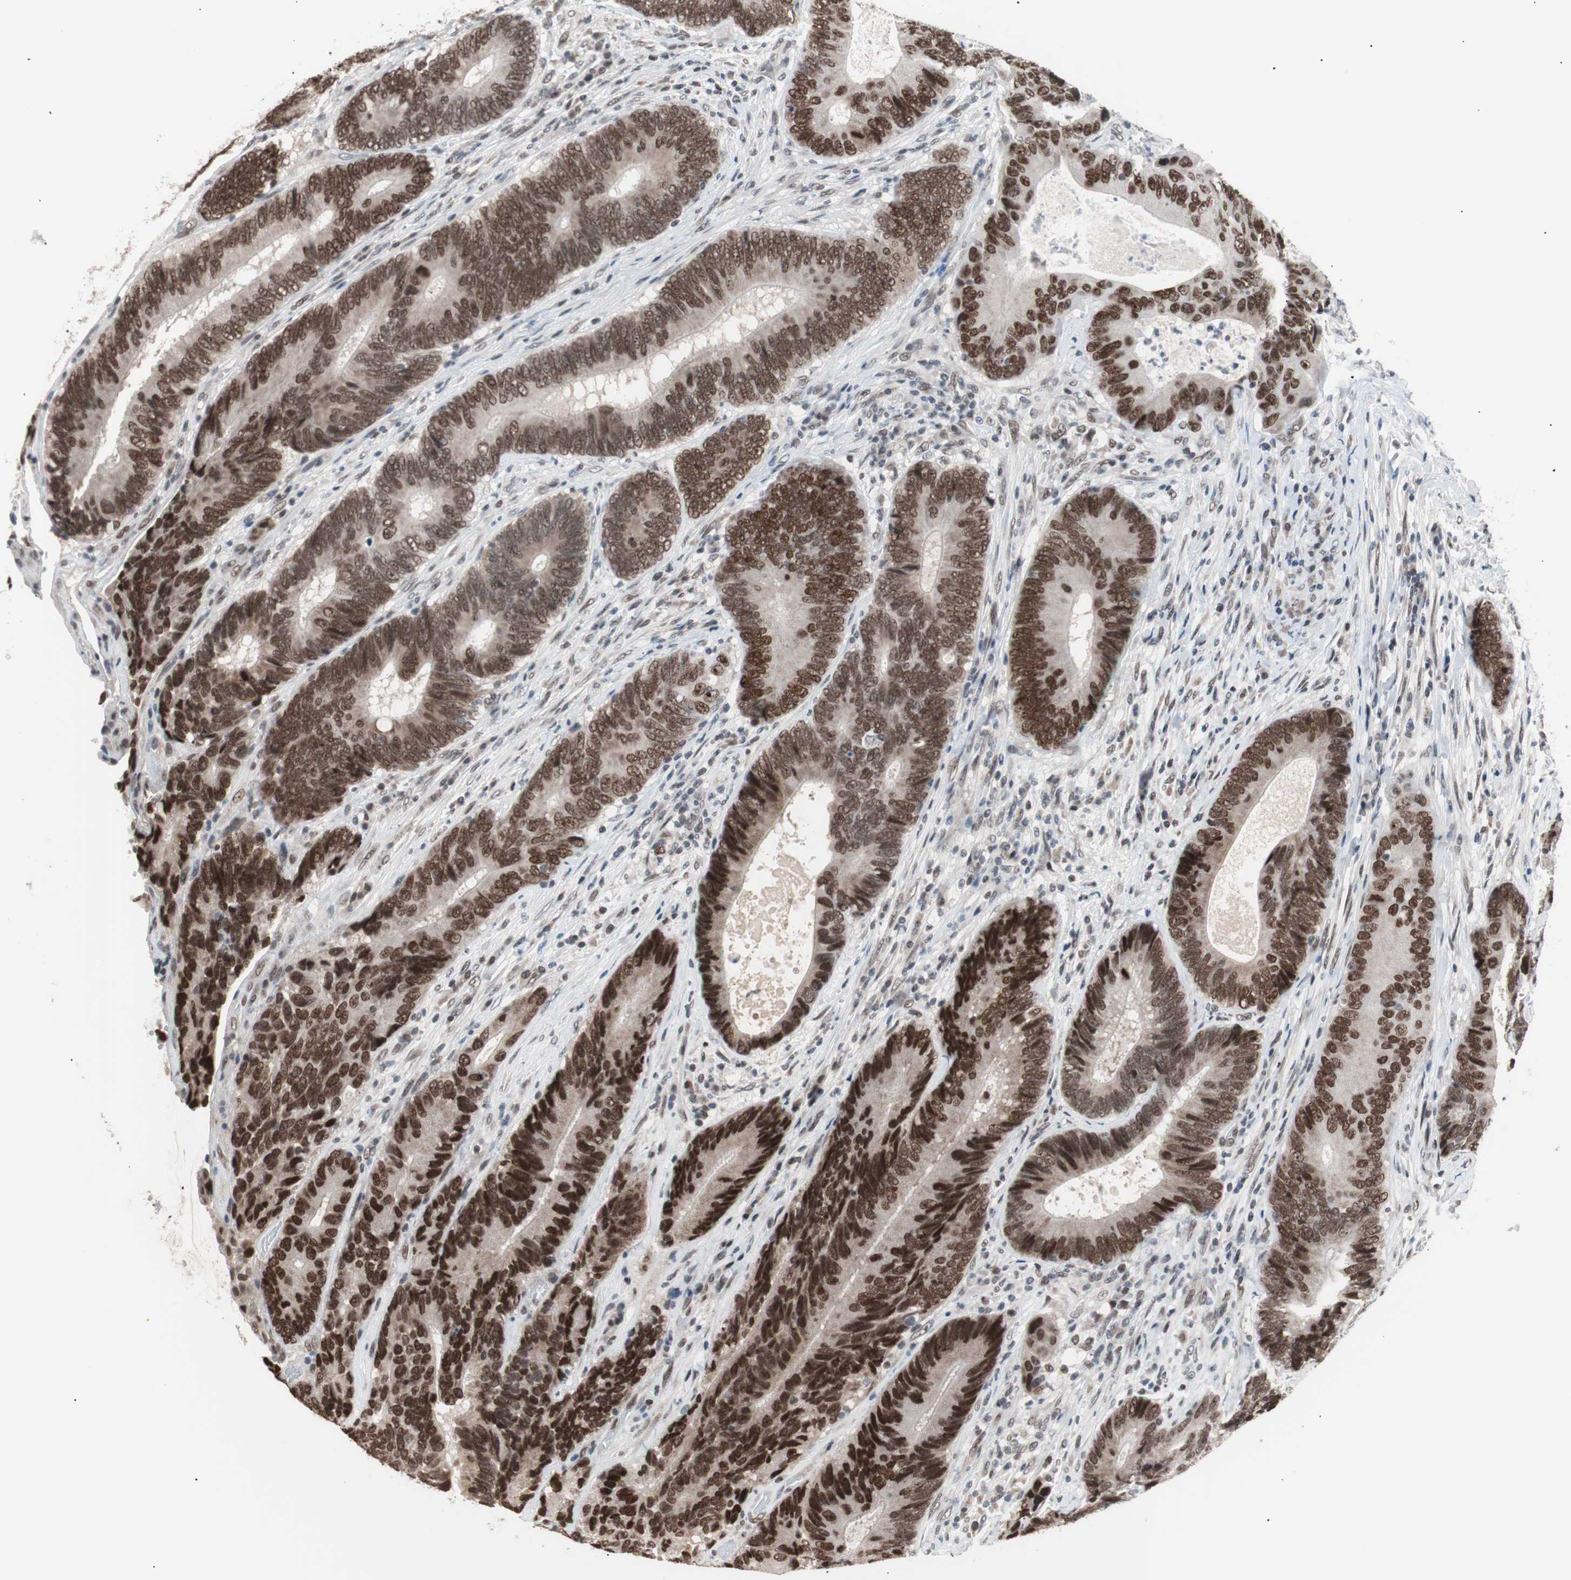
{"staining": {"intensity": "strong", "quantity": ">75%", "location": "nuclear"}, "tissue": "colorectal cancer", "cell_type": "Tumor cells", "image_type": "cancer", "snomed": [{"axis": "morphology", "description": "Adenocarcinoma, NOS"}, {"axis": "topography", "description": "Colon"}], "caption": "Colorectal cancer stained for a protein displays strong nuclear positivity in tumor cells.", "gene": "LIG3", "patient": {"sex": "female", "age": 78}}